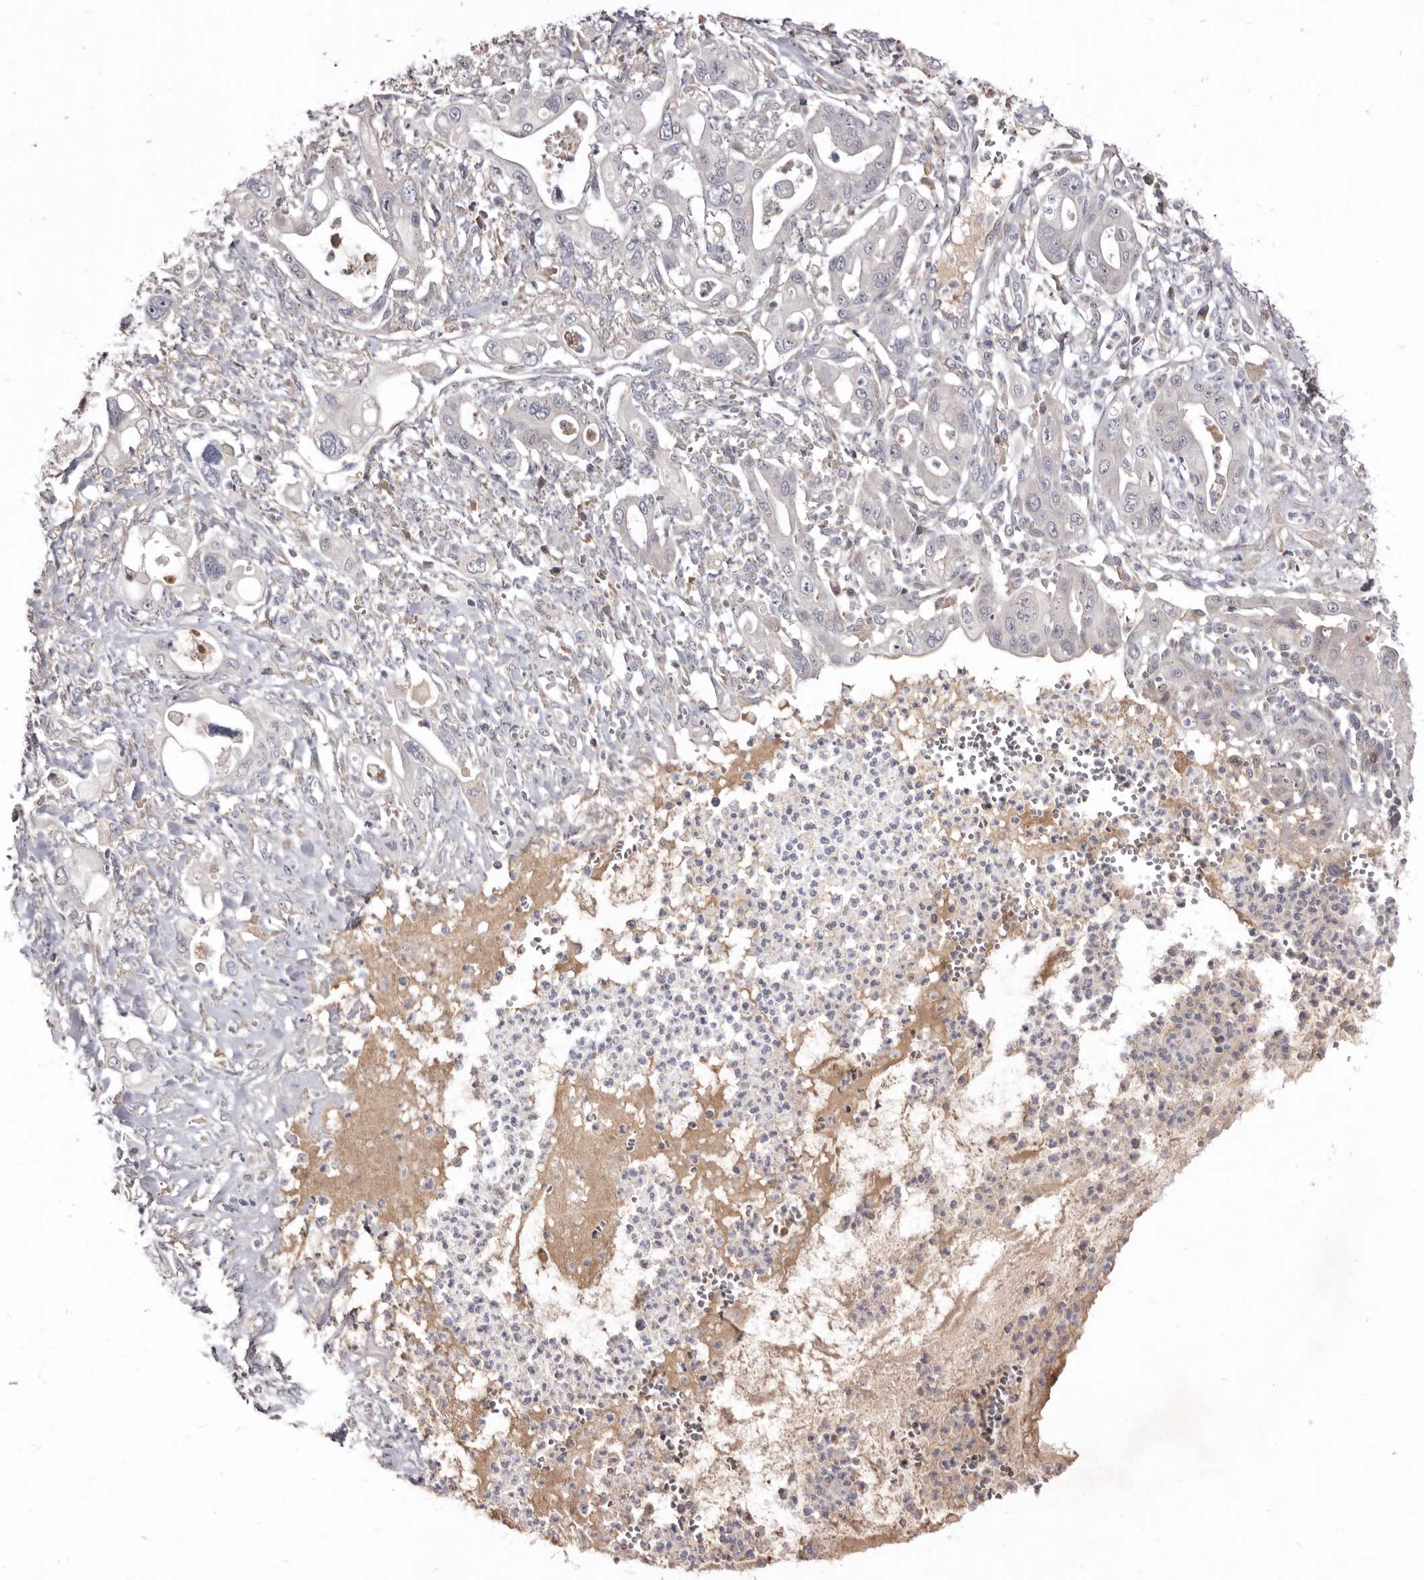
{"staining": {"intensity": "negative", "quantity": "none", "location": "none"}, "tissue": "pancreatic cancer", "cell_type": "Tumor cells", "image_type": "cancer", "snomed": [{"axis": "morphology", "description": "Adenocarcinoma, NOS"}, {"axis": "topography", "description": "Pancreas"}], "caption": "Protein analysis of pancreatic cancer (adenocarcinoma) reveals no significant staining in tumor cells. The staining is performed using DAB (3,3'-diaminobenzidine) brown chromogen with nuclei counter-stained in using hematoxylin.", "gene": "NENF", "patient": {"sex": "male", "age": 68}}